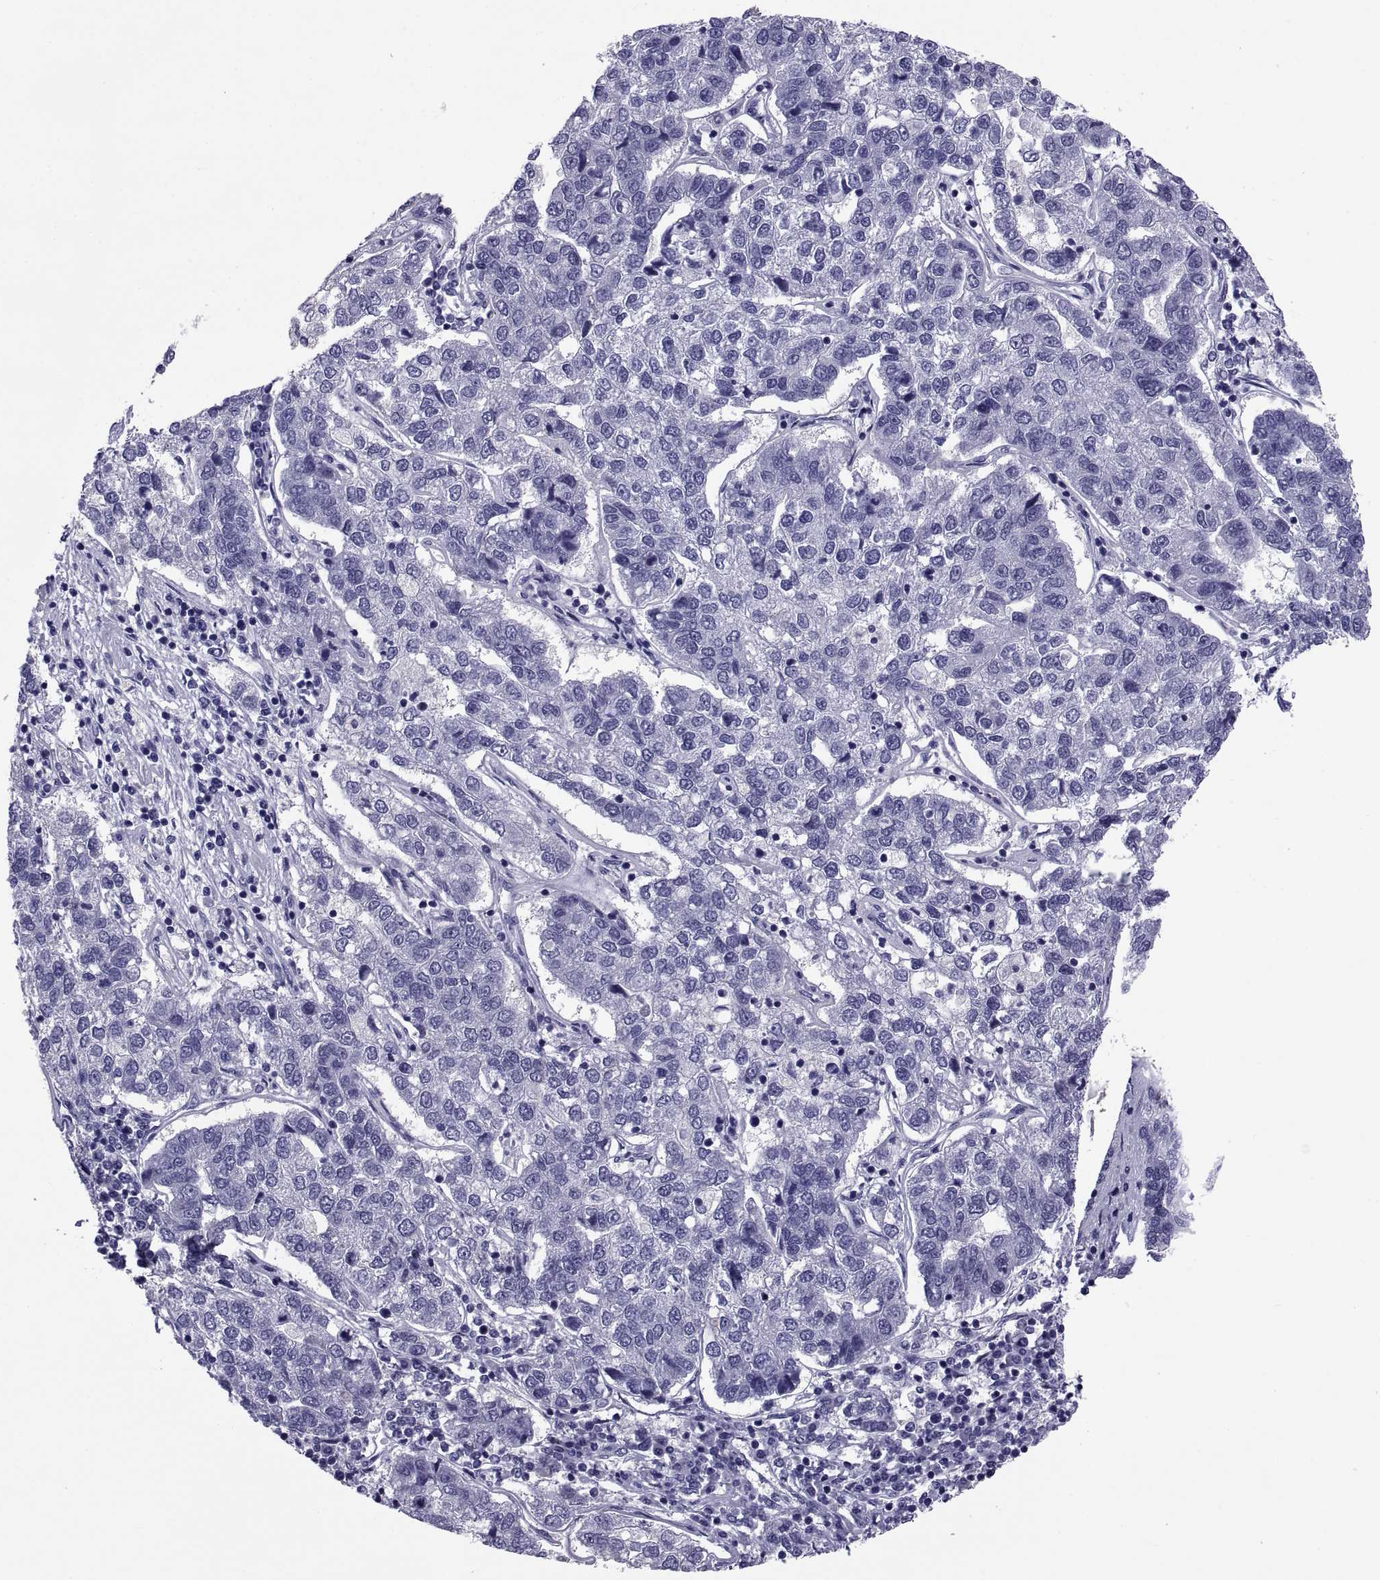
{"staining": {"intensity": "negative", "quantity": "none", "location": "none"}, "tissue": "pancreatic cancer", "cell_type": "Tumor cells", "image_type": "cancer", "snomed": [{"axis": "morphology", "description": "Adenocarcinoma, NOS"}, {"axis": "topography", "description": "Pancreas"}], "caption": "An image of human pancreatic adenocarcinoma is negative for staining in tumor cells.", "gene": "TGFBR3L", "patient": {"sex": "female", "age": 61}}